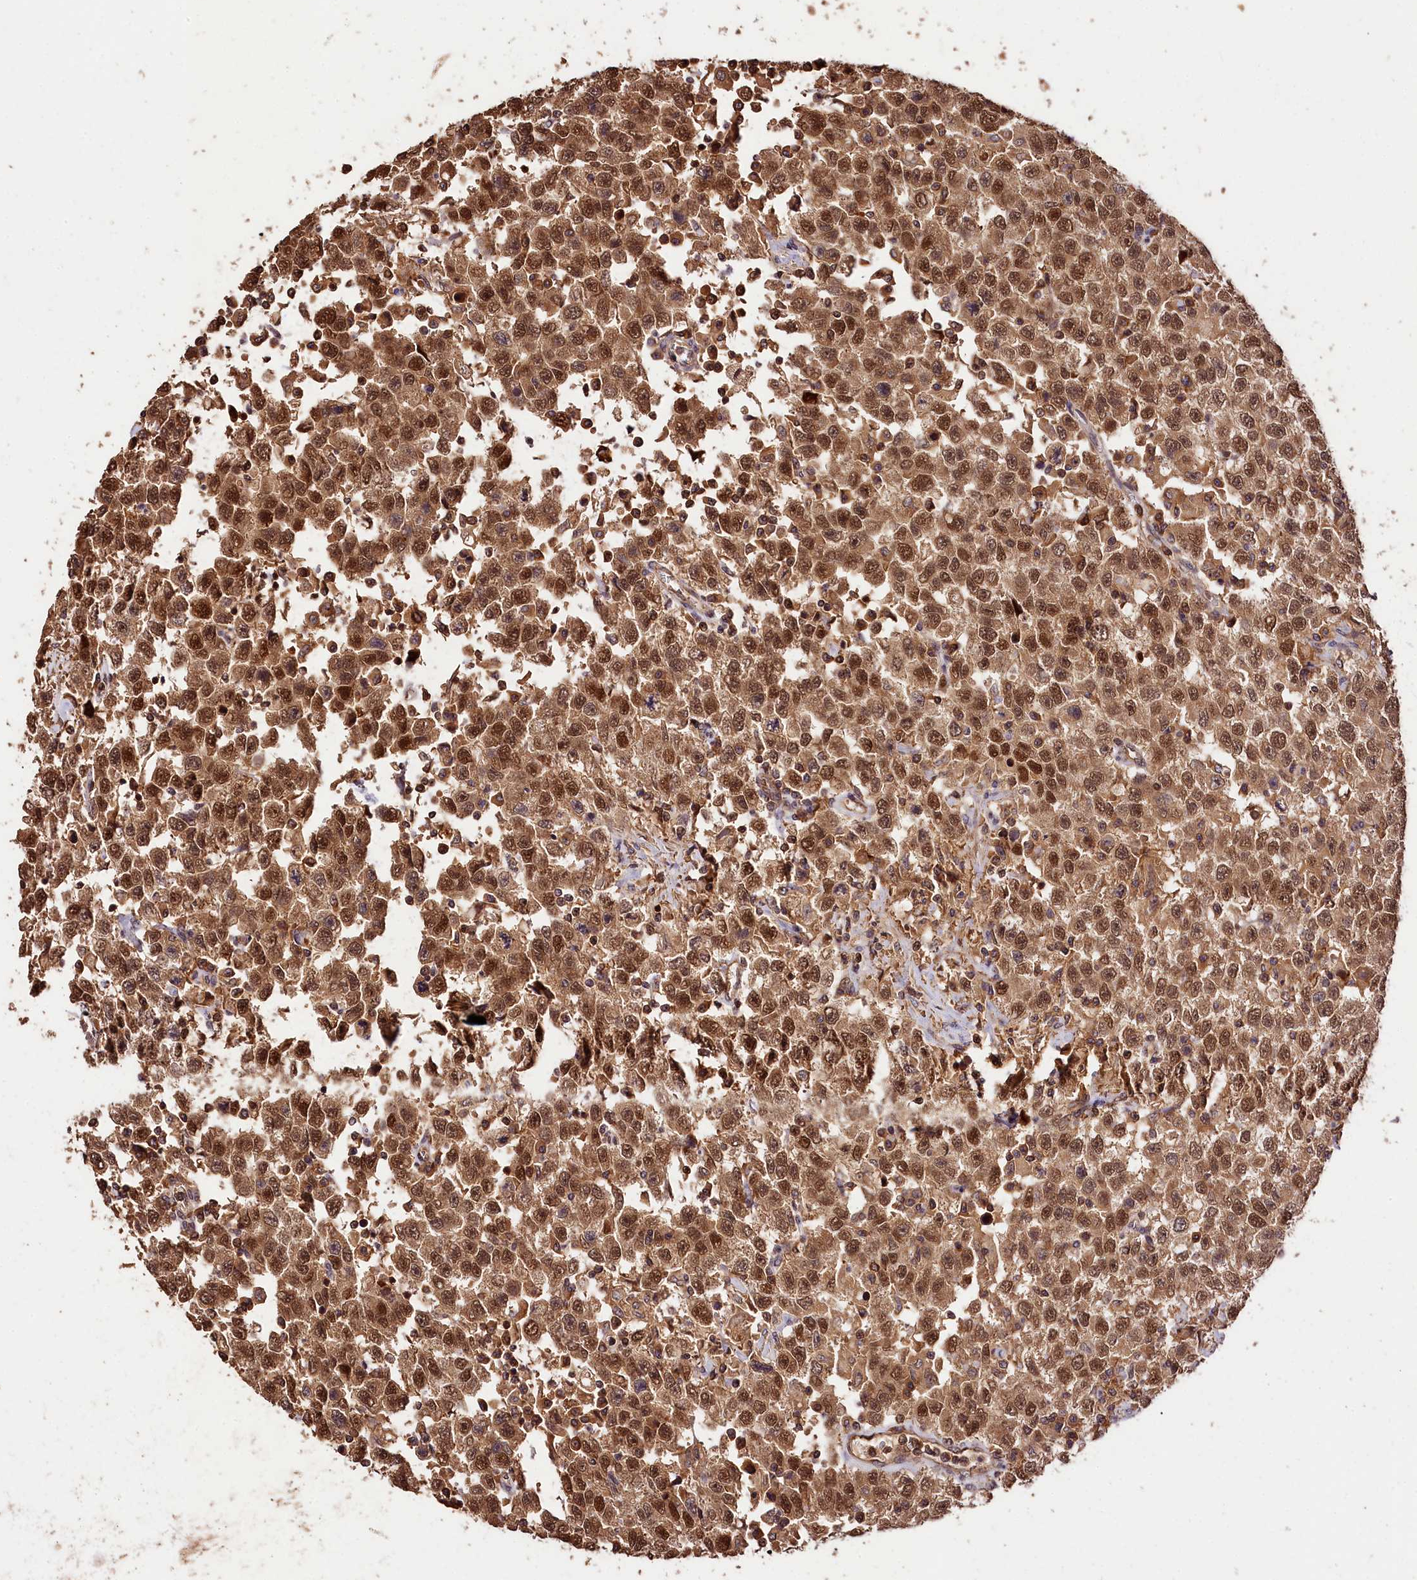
{"staining": {"intensity": "moderate", "quantity": ">75%", "location": "cytoplasmic/membranous,nuclear"}, "tissue": "testis cancer", "cell_type": "Tumor cells", "image_type": "cancer", "snomed": [{"axis": "morphology", "description": "Seminoma, NOS"}, {"axis": "topography", "description": "Testis"}], "caption": "About >75% of tumor cells in testis cancer (seminoma) reveal moderate cytoplasmic/membranous and nuclear protein staining as visualized by brown immunohistochemical staining.", "gene": "KPTN", "patient": {"sex": "male", "age": 41}}